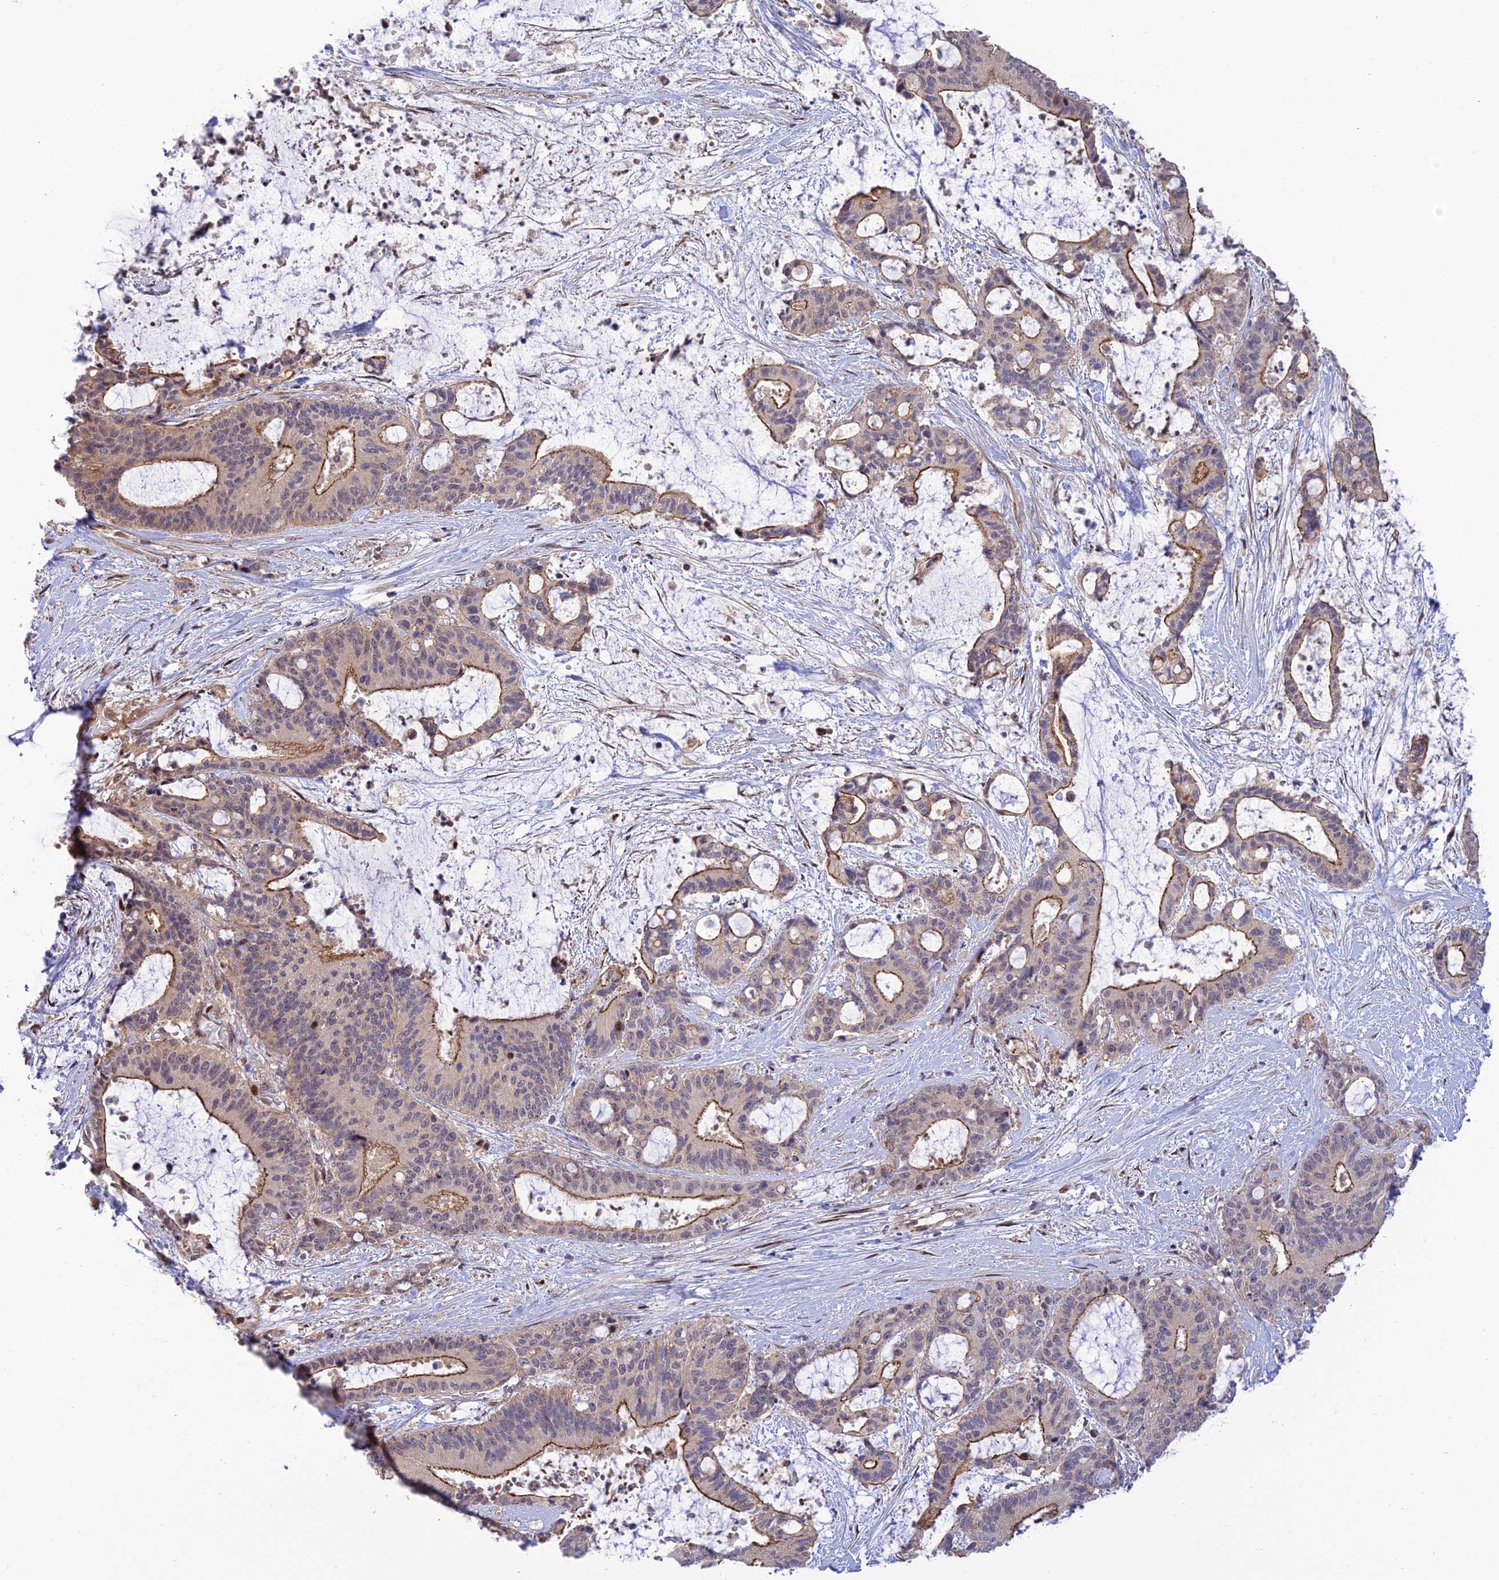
{"staining": {"intensity": "strong", "quantity": "25%-75%", "location": "cytoplasmic/membranous"}, "tissue": "liver cancer", "cell_type": "Tumor cells", "image_type": "cancer", "snomed": [{"axis": "morphology", "description": "Normal tissue, NOS"}, {"axis": "morphology", "description": "Cholangiocarcinoma"}, {"axis": "topography", "description": "Liver"}, {"axis": "topography", "description": "Peripheral nerve tissue"}], "caption": "This micrograph reveals immunohistochemistry staining of liver cholangiocarcinoma, with high strong cytoplasmic/membranous staining in about 25%-75% of tumor cells.", "gene": "ZNF584", "patient": {"sex": "female", "age": 73}}